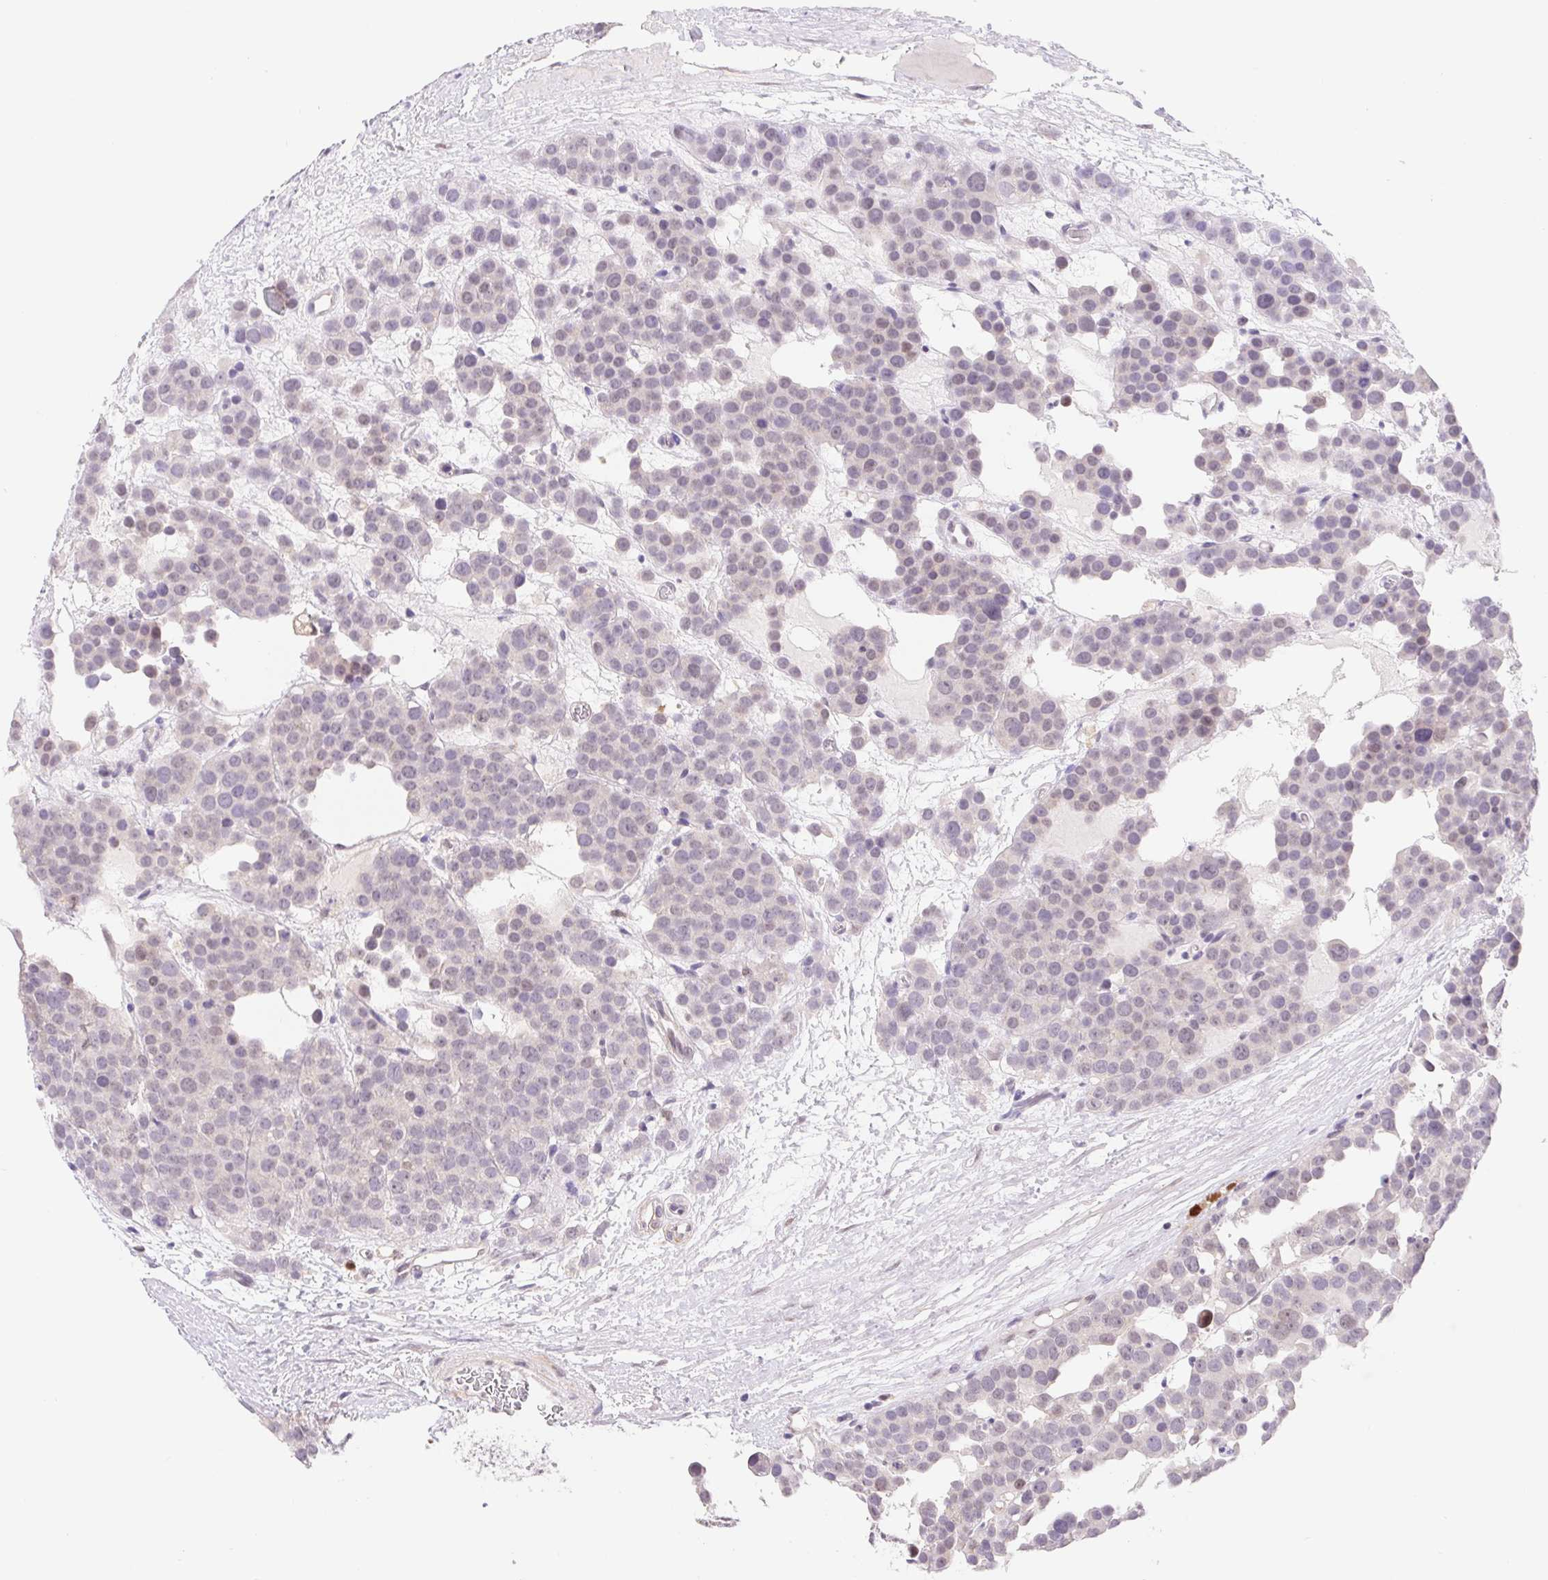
{"staining": {"intensity": "weak", "quantity": "<25%", "location": "nuclear"}, "tissue": "testis cancer", "cell_type": "Tumor cells", "image_type": "cancer", "snomed": [{"axis": "morphology", "description": "Seminoma, NOS"}, {"axis": "topography", "description": "Testis"}], "caption": "Immunohistochemical staining of human testis cancer displays no significant positivity in tumor cells. (DAB (3,3'-diaminobenzidine) IHC with hematoxylin counter stain).", "gene": "L3MBTL4", "patient": {"sex": "male", "age": 71}}